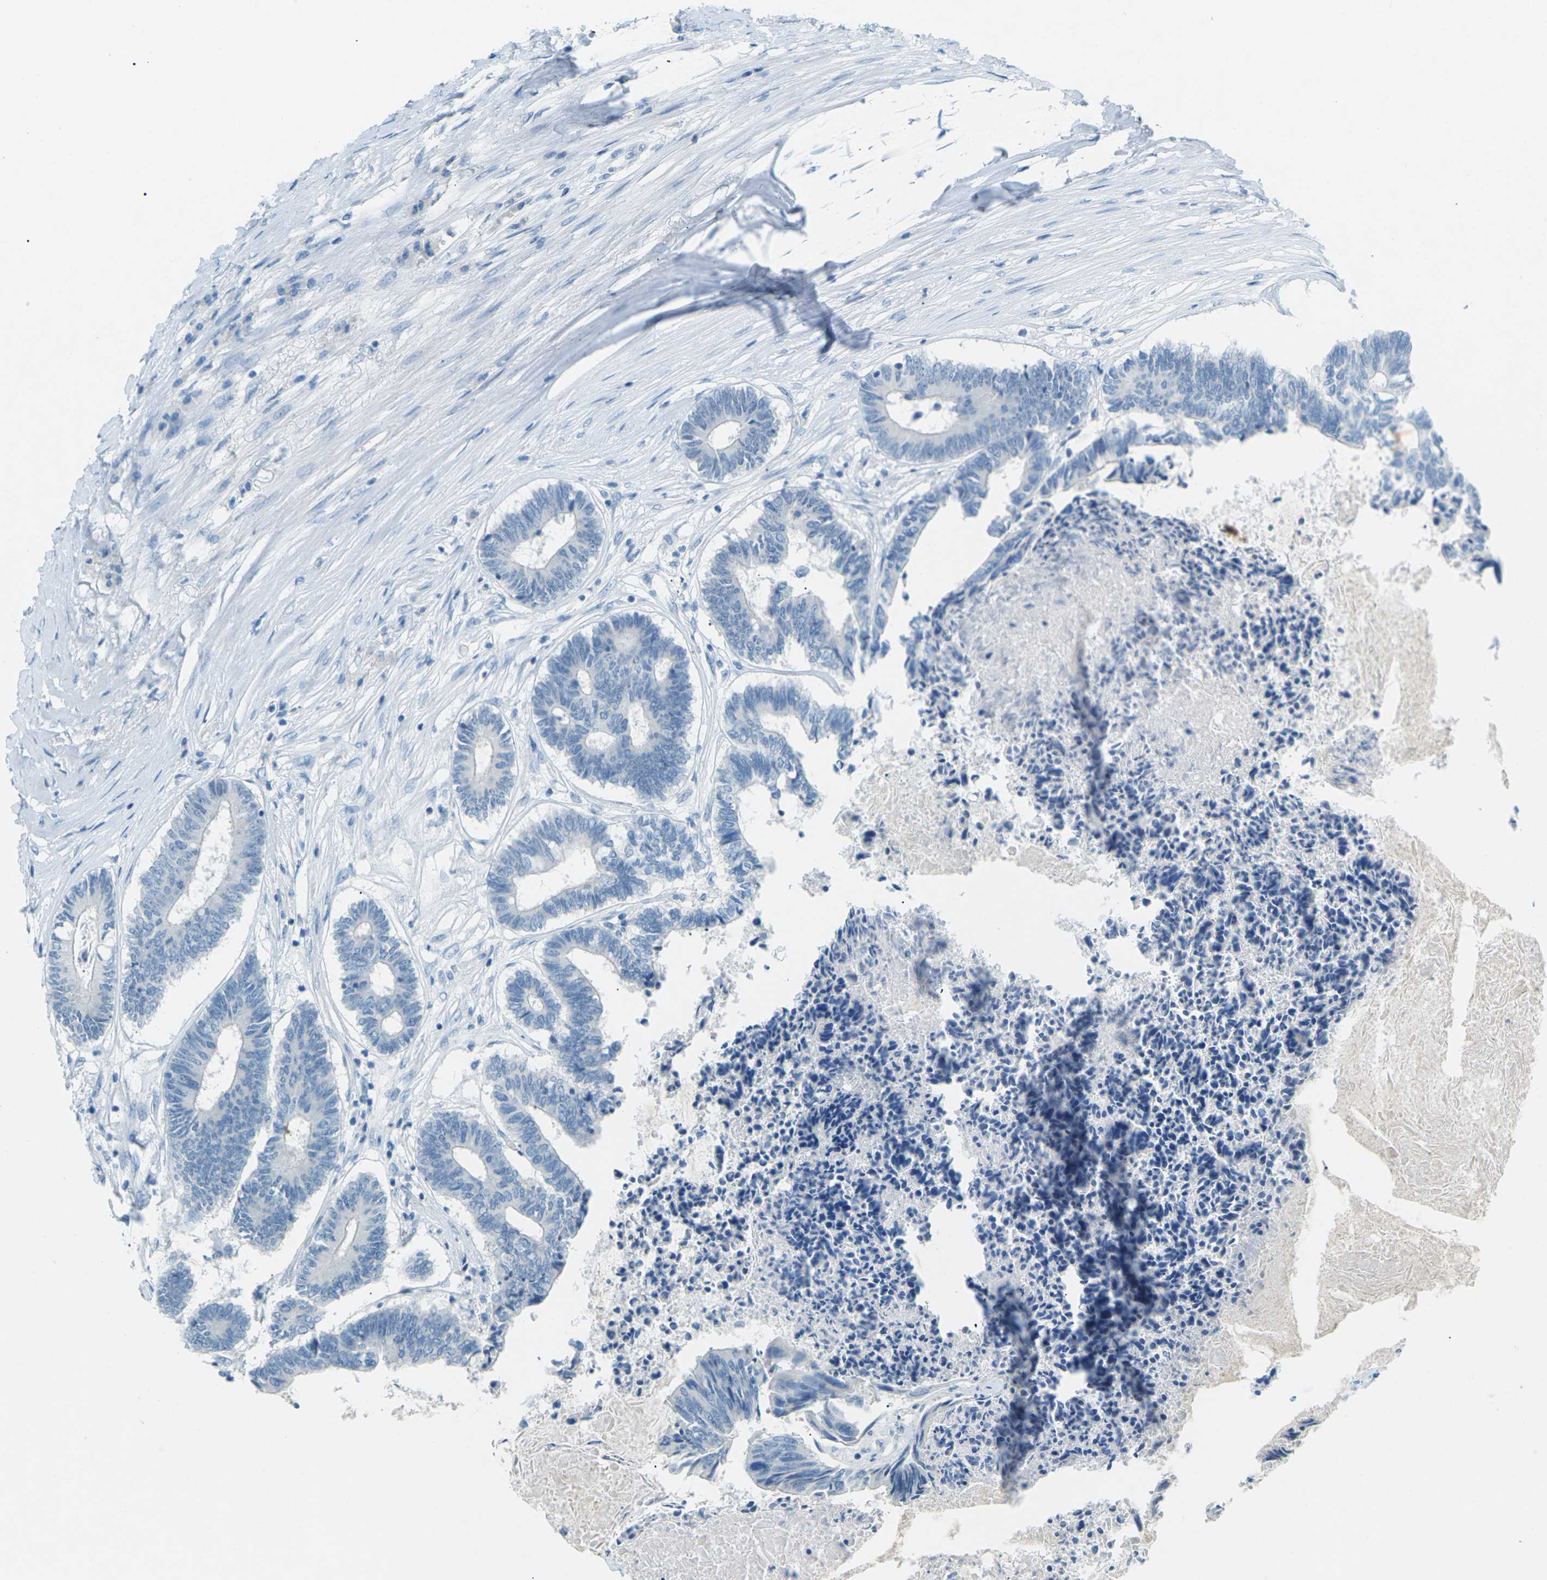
{"staining": {"intensity": "negative", "quantity": "none", "location": "none"}, "tissue": "colorectal cancer", "cell_type": "Tumor cells", "image_type": "cancer", "snomed": [{"axis": "morphology", "description": "Adenocarcinoma, NOS"}, {"axis": "topography", "description": "Rectum"}], "caption": "Micrograph shows no significant protein expression in tumor cells of colorectal adenocarcinoma. Brightfield microscopy of immunohistochemistry stained with DAB (3,3'-diaminobenzidine) (brown) and hematoxylin (blue), captured at high magnification.", "gene": "CDH16", "patient": {"sex": "male", "age": 63}}